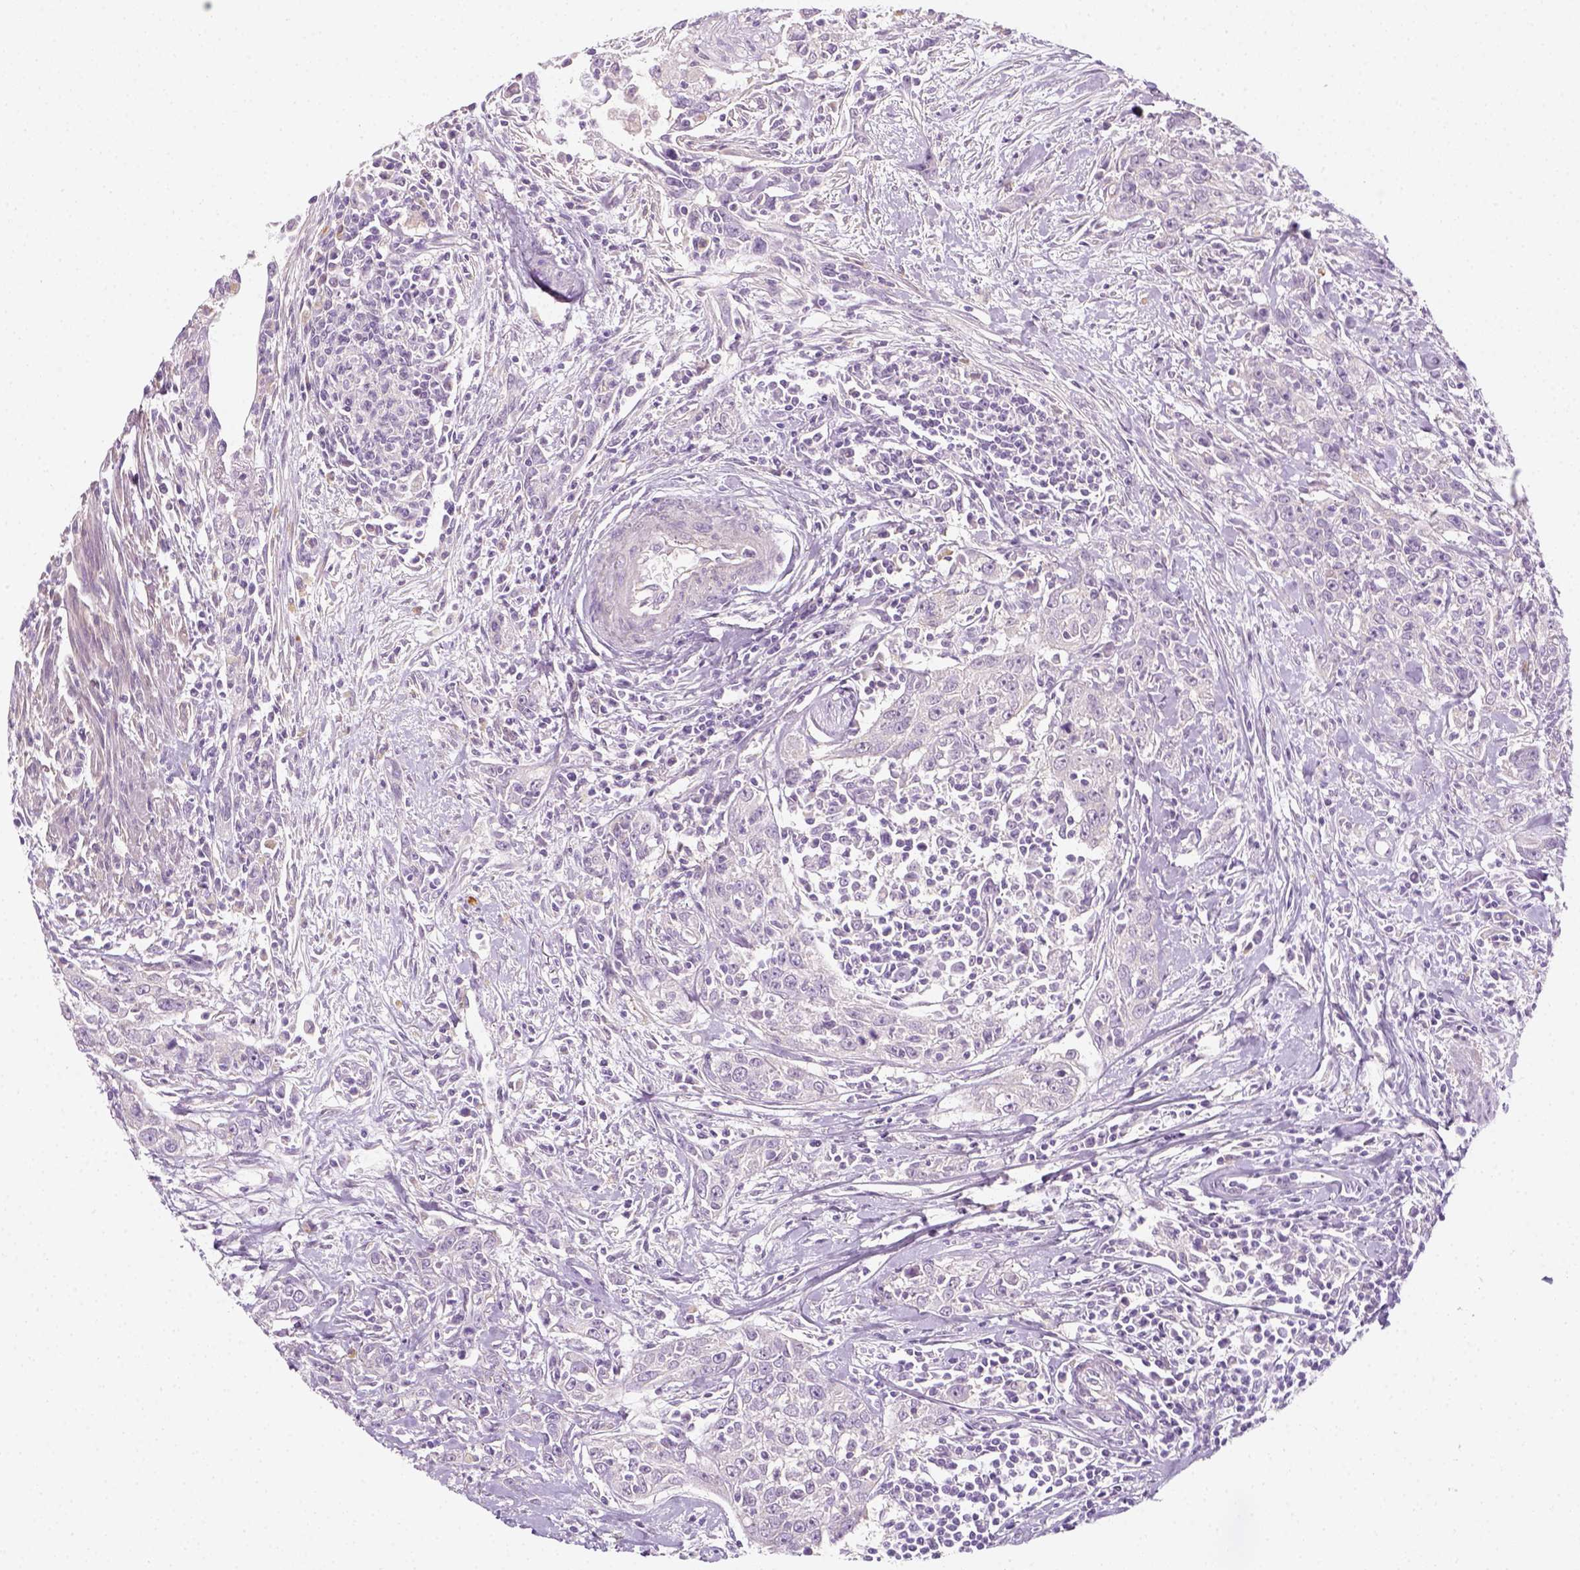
{"staining": {"intensity": "negative", "quantity": "none", "location": "none"}, "tissue": "urothelial cancer", "cell_type": "Tumor cells", "image_type": "cancer", "snomed": [{"axis": "morphology", "description": "Urothelial carcinoma, High grade"}, {"axis": "topography", "description": "Urinary bladder"}], "caption": "Photomicrograph shows no significant protein expression in tumor cells of urothelial cancer.", "gene": "FAM163B", "patient": {"sex": "male", "age": 83}}